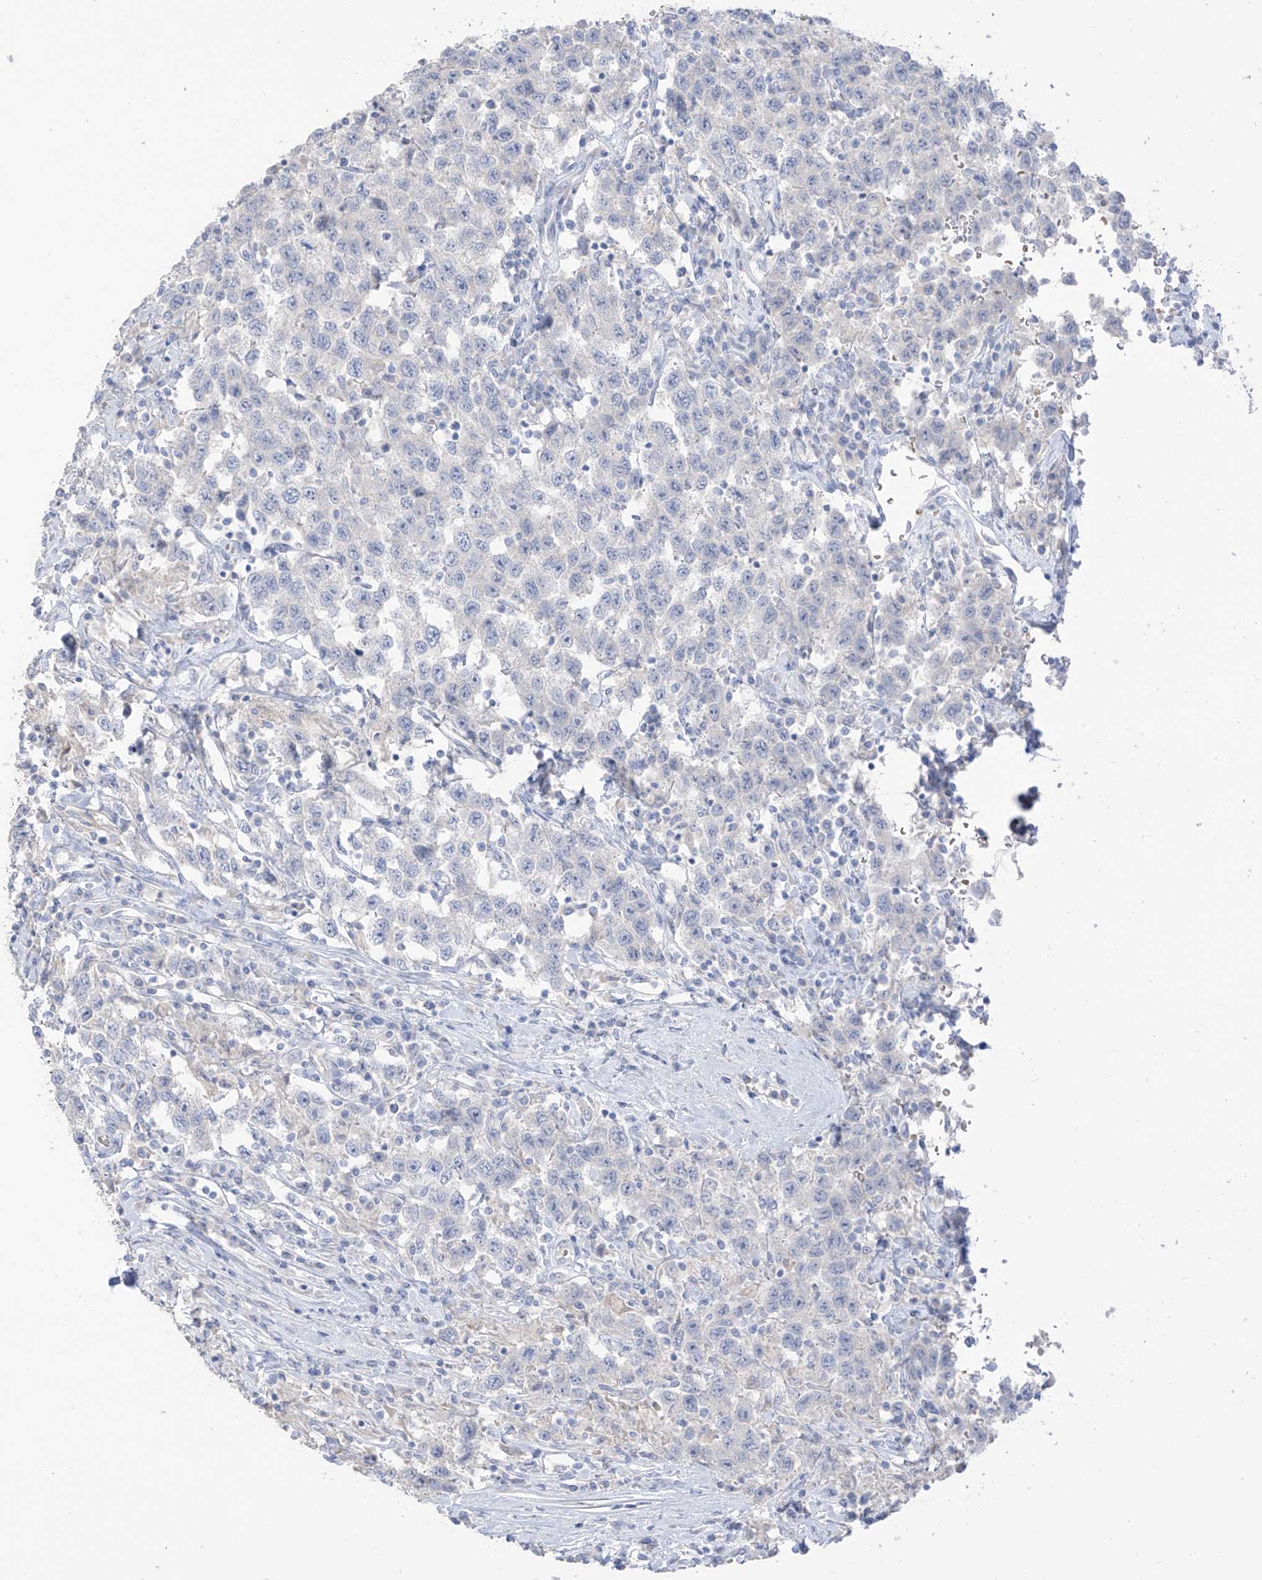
{"staining": {"intensity": "negative", "quantity": "none", "location": "none"}, "tissue": "testis cancer", "cell_type": "Tumor cells", "image_type": "cancer", "snomed": [{"axis": "morphology", "description": "Seminoma, NOS"}, {"axis": "topography", "description": "Testis"}], "caption": "Protein analysis of seminoma (testis) exhibits no significant staining in tumor cells.", "gene": "ASPRV1", "patient": {"sex": "male", "age": 41}}